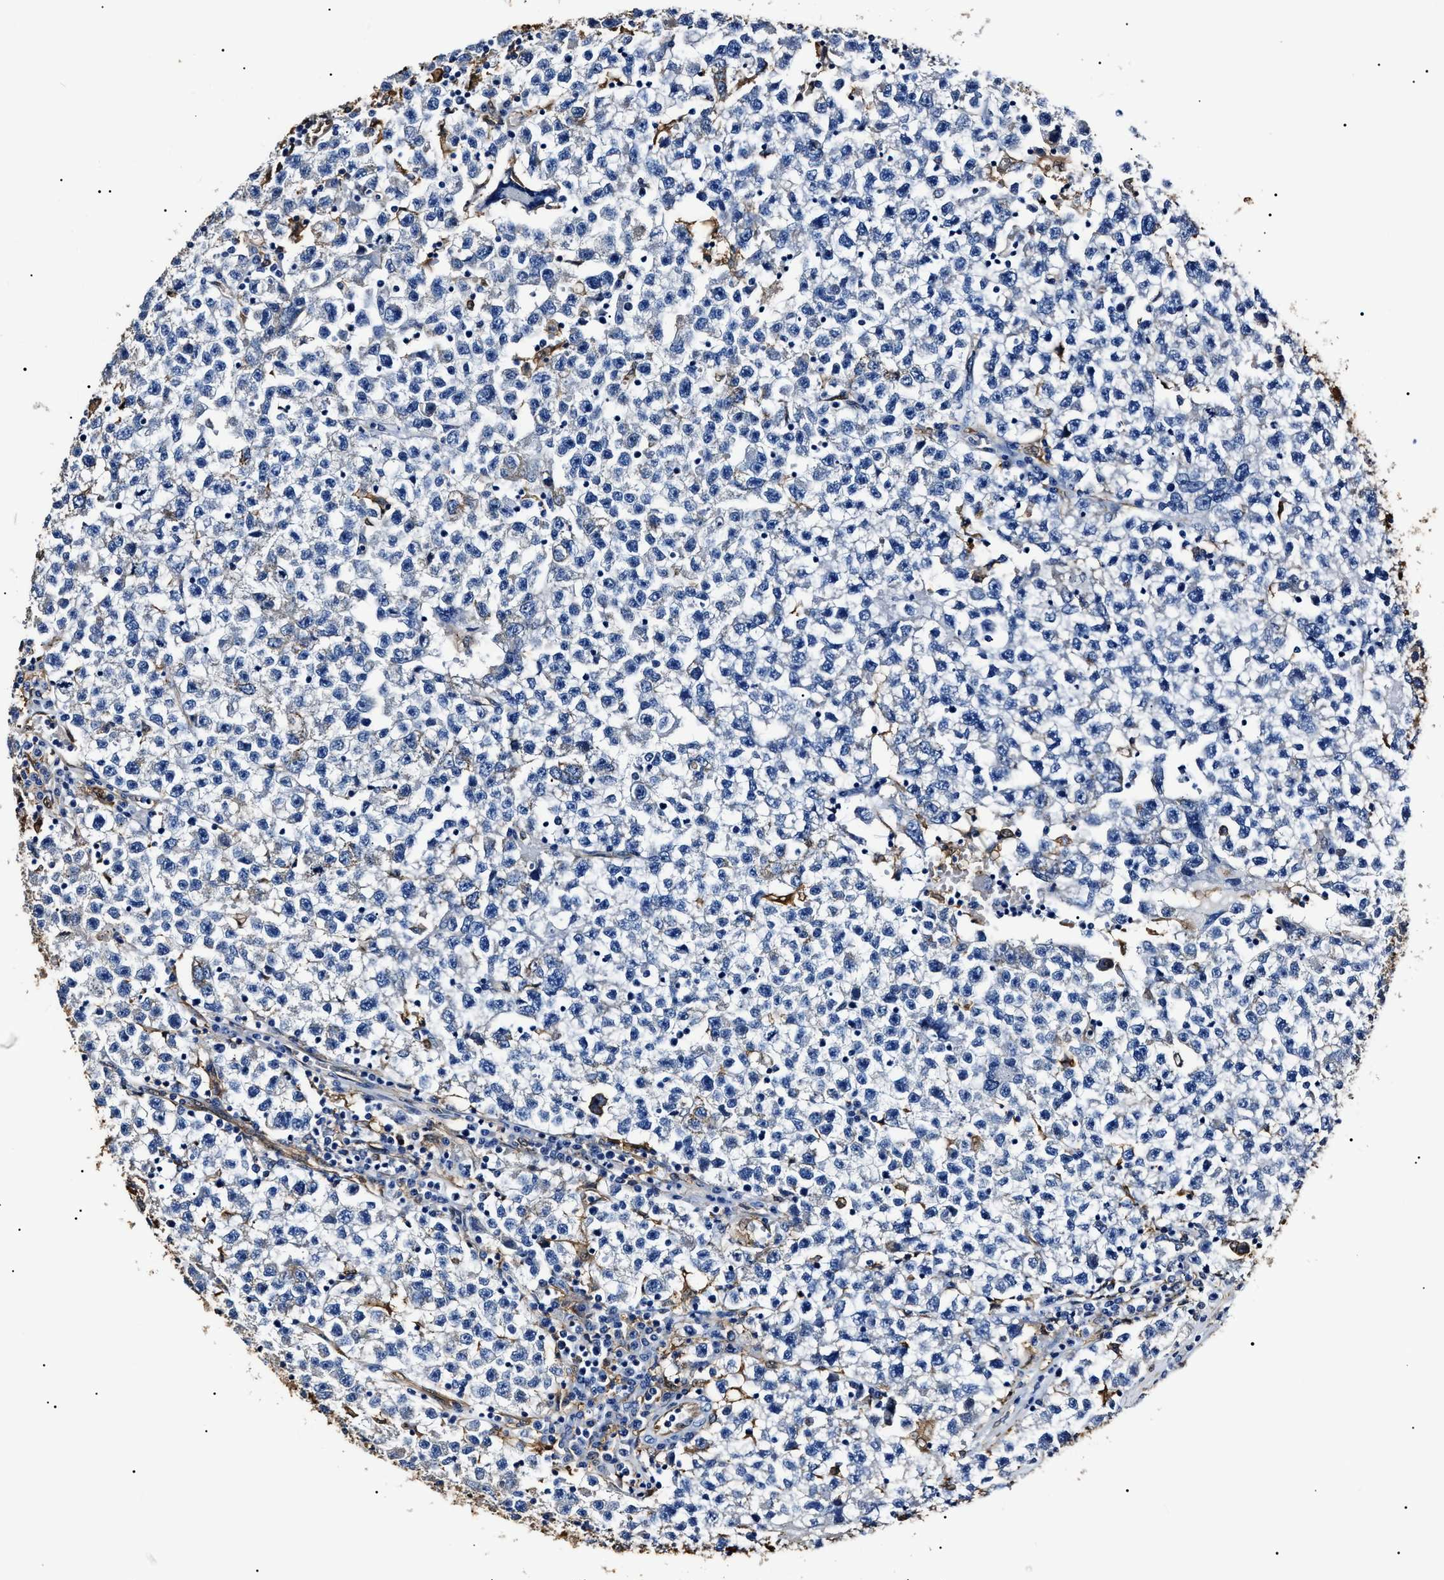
{"staining": {"intensity": "negative", "quantity": "none", "location": "none"}, "tissue": "testis cancer", "cell_type": "Tumor cells", "image_type": "cancer", "snomed": [{"axis": "morphology", "description": "Seminoma, NOS"}, {"axis": "topography", "description": "Testis"}], "caption": "Protein analysis of testis cancer exhibits no significant expression in tumor cells.", "gene": "ALDH1A1", "patient": {"sex": "male", "age": 22}}